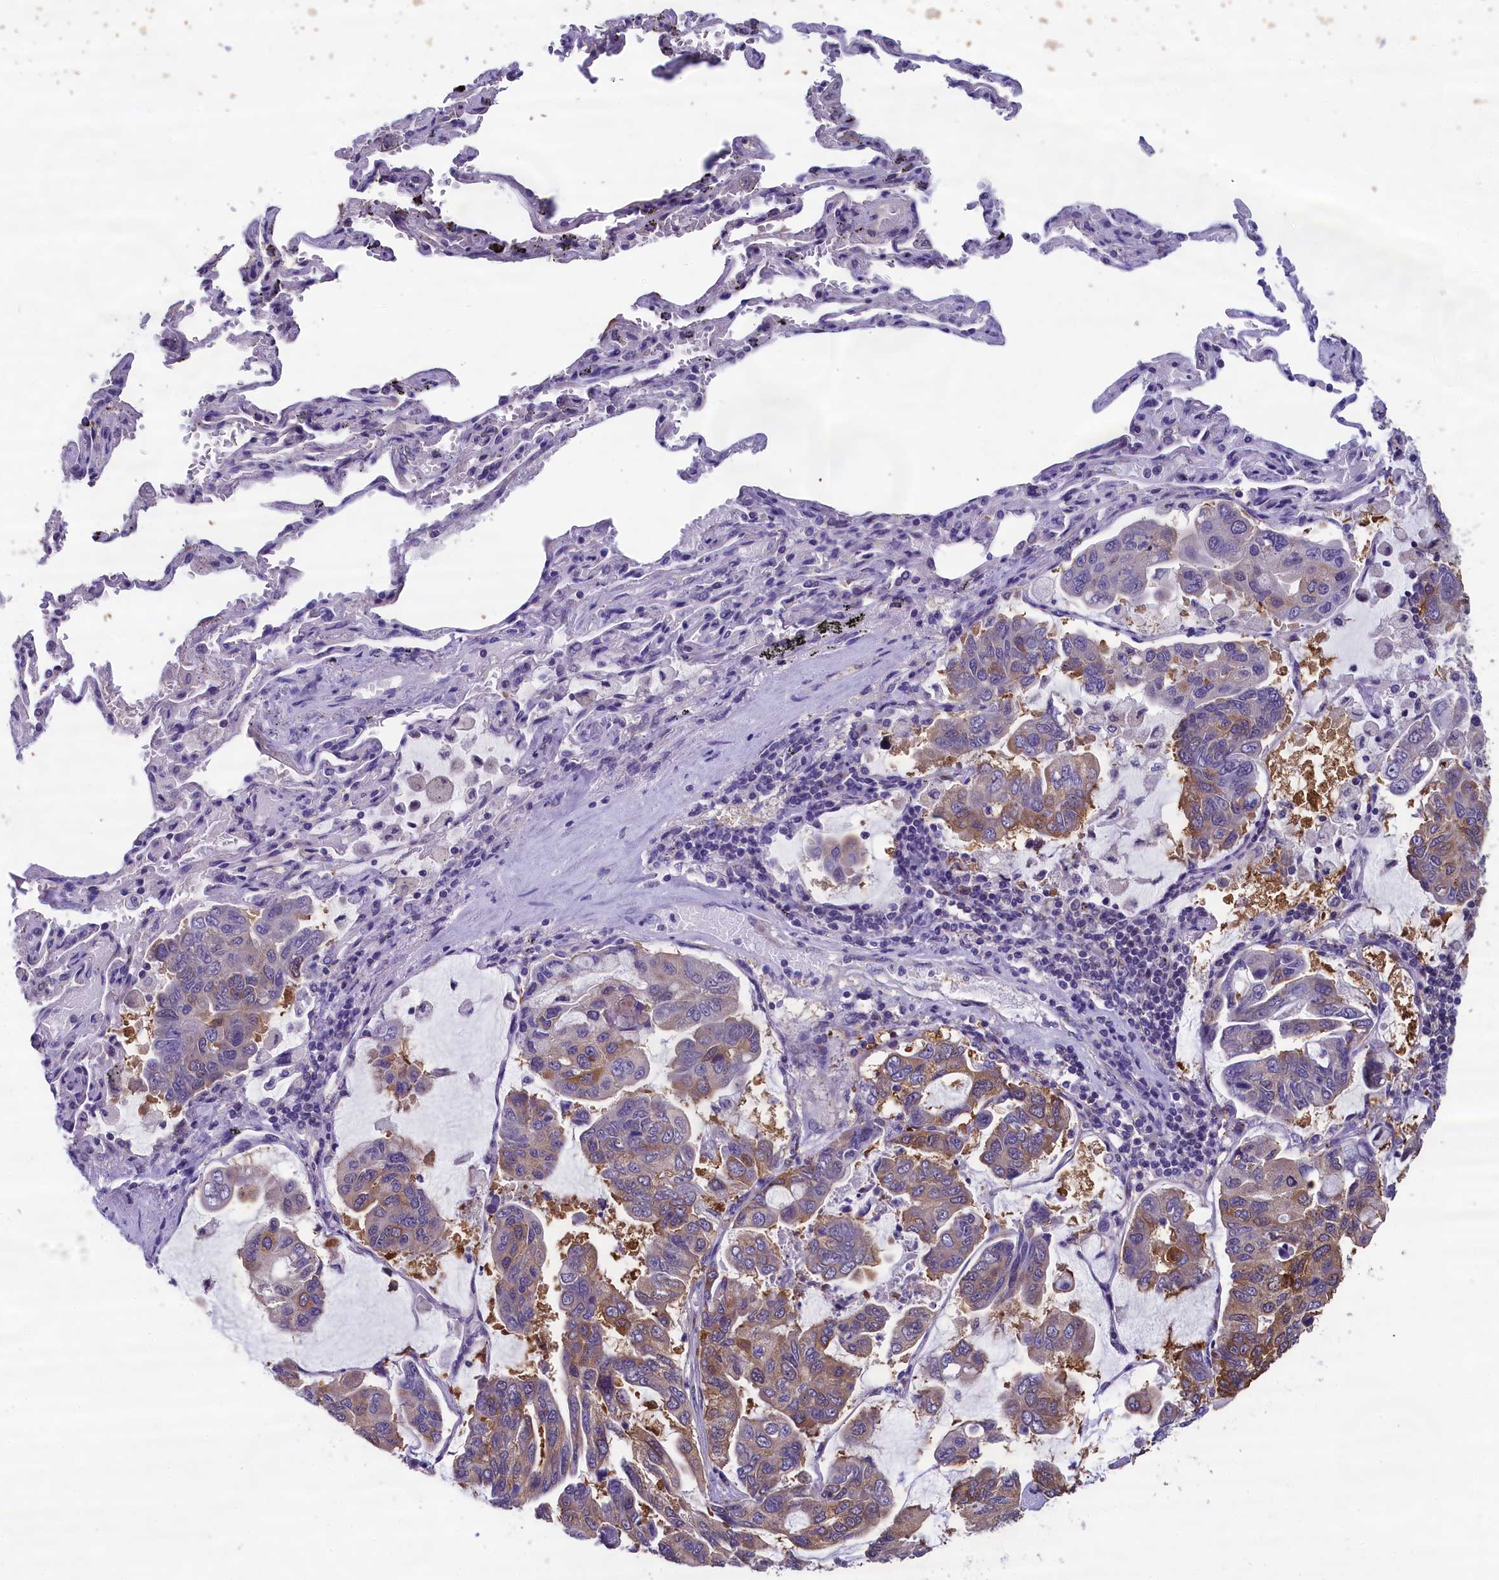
{"staining": {"intensity": "moderate", "quantity": "<25%", "location": "cytoplasmic/membranous"}, "tissue": "lung cancer", "cell_type": "Tumor cells", "image_type": "cancer", "snomed": [{"axis": "morphology", "description": "Adenocarcinoma, NOS"}, {"axis": "topography", "description": "Lung"}], "caption": "Protein analysis of lung cancer (adenocarcinoma) tissue exhibits moderate cytoplasmic/membranous expression in approximately <25% of tumor cells.", "gene": "ABCC8", "patient": {"sex": "male", "age": 64}}